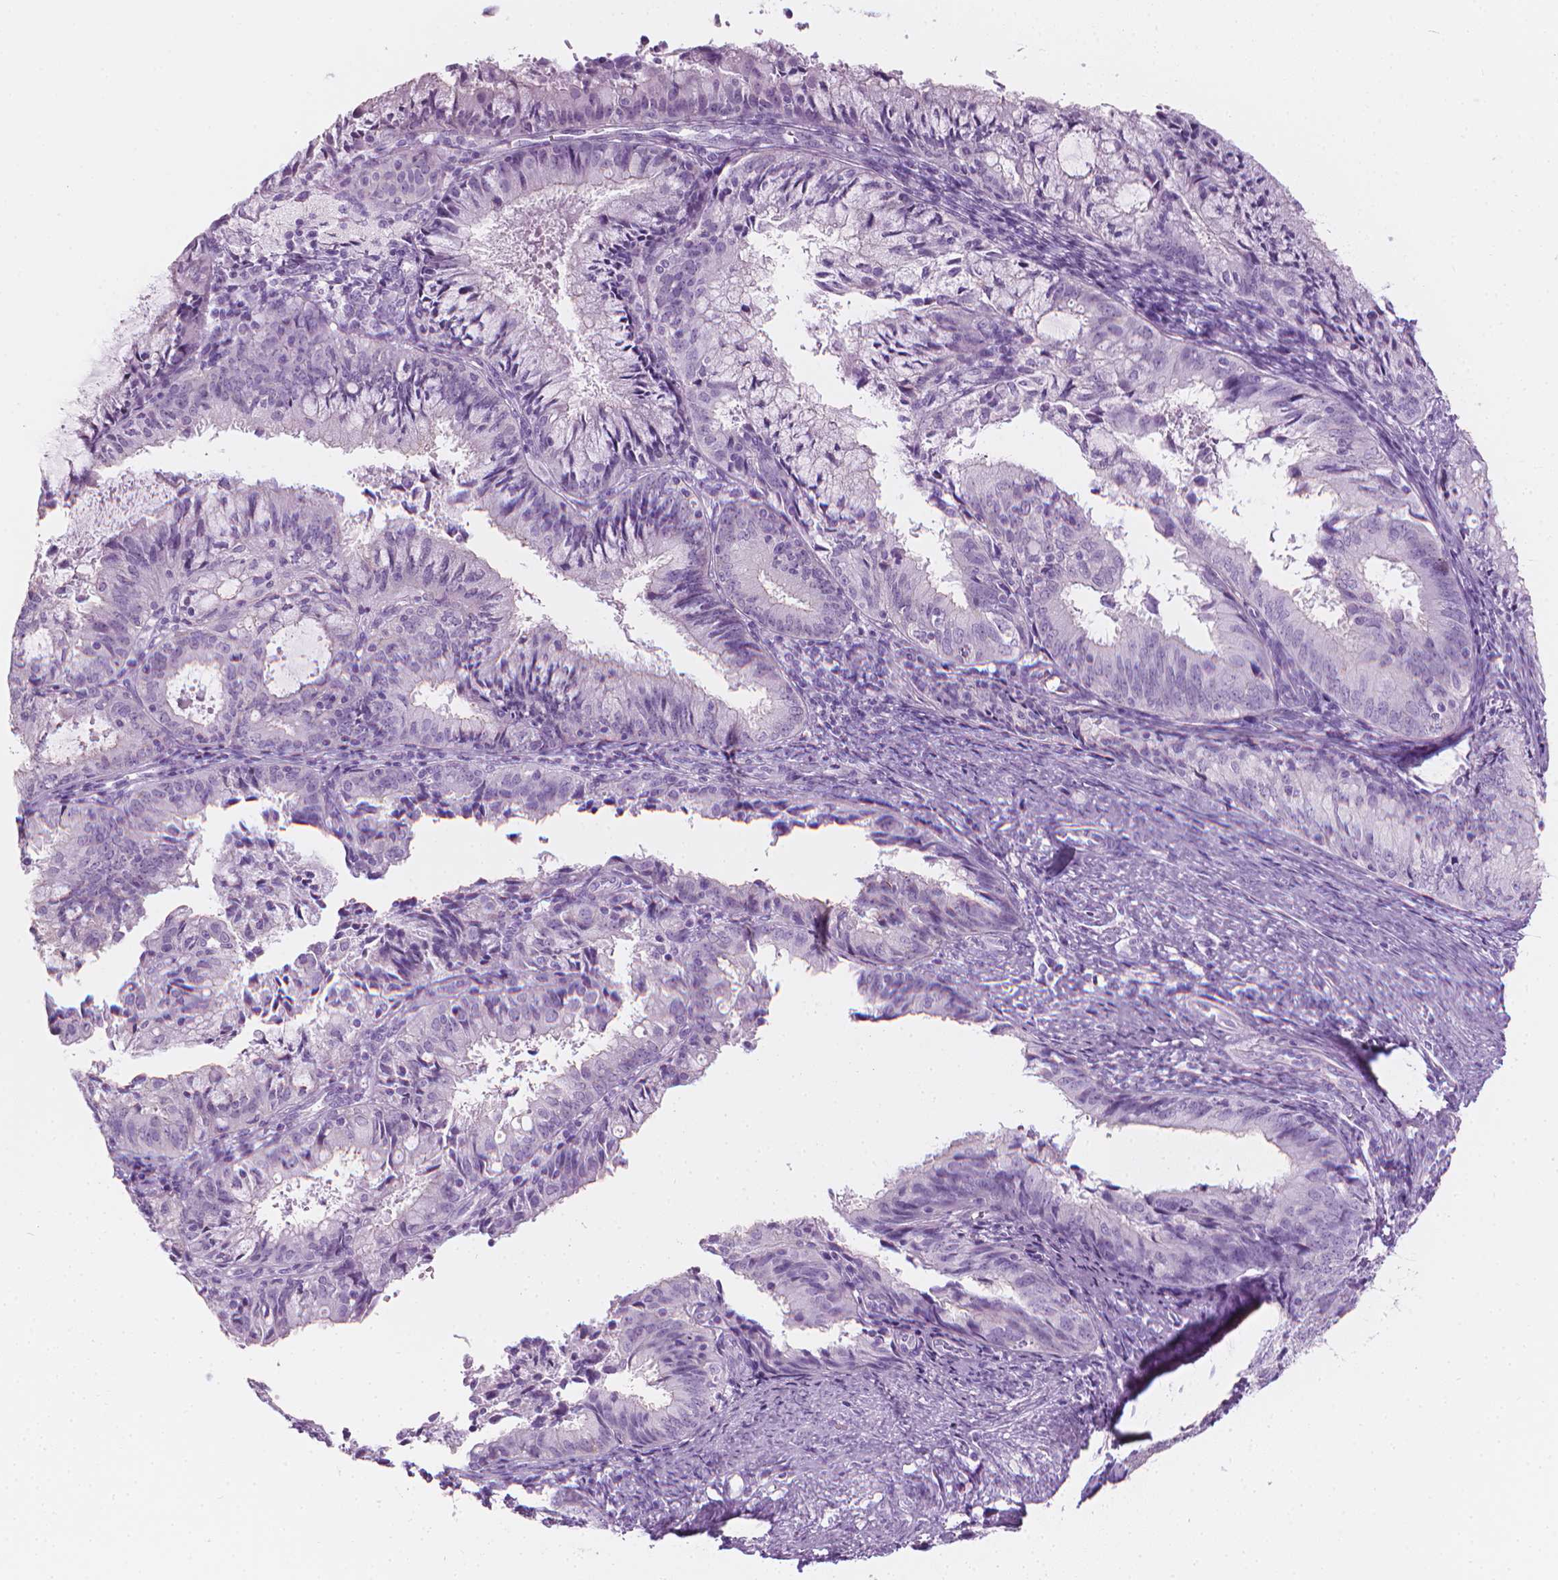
{"staining": {"intensity": "negative", "quantity": "none", "location": "none"}, "tissue": "endometrial cancer", "cell_type": "Tumor cells", "image_type": "cancer", "snomed": [{"axis": "morphology", "description": "Adenocarcinoma, NOS"}, {"axis": "topography", "description": "Endometrium"}], "caption": "IHC photomicrograph of neoplastic tissue: endometrial cancer (adenocarcinoma) stained with DAB (3,3'-diaminobenzidine) demonstrates no significant protein staining in tumor cells.", "gene": "SCG3", "patient": {"sex": "female", "age": 57}}